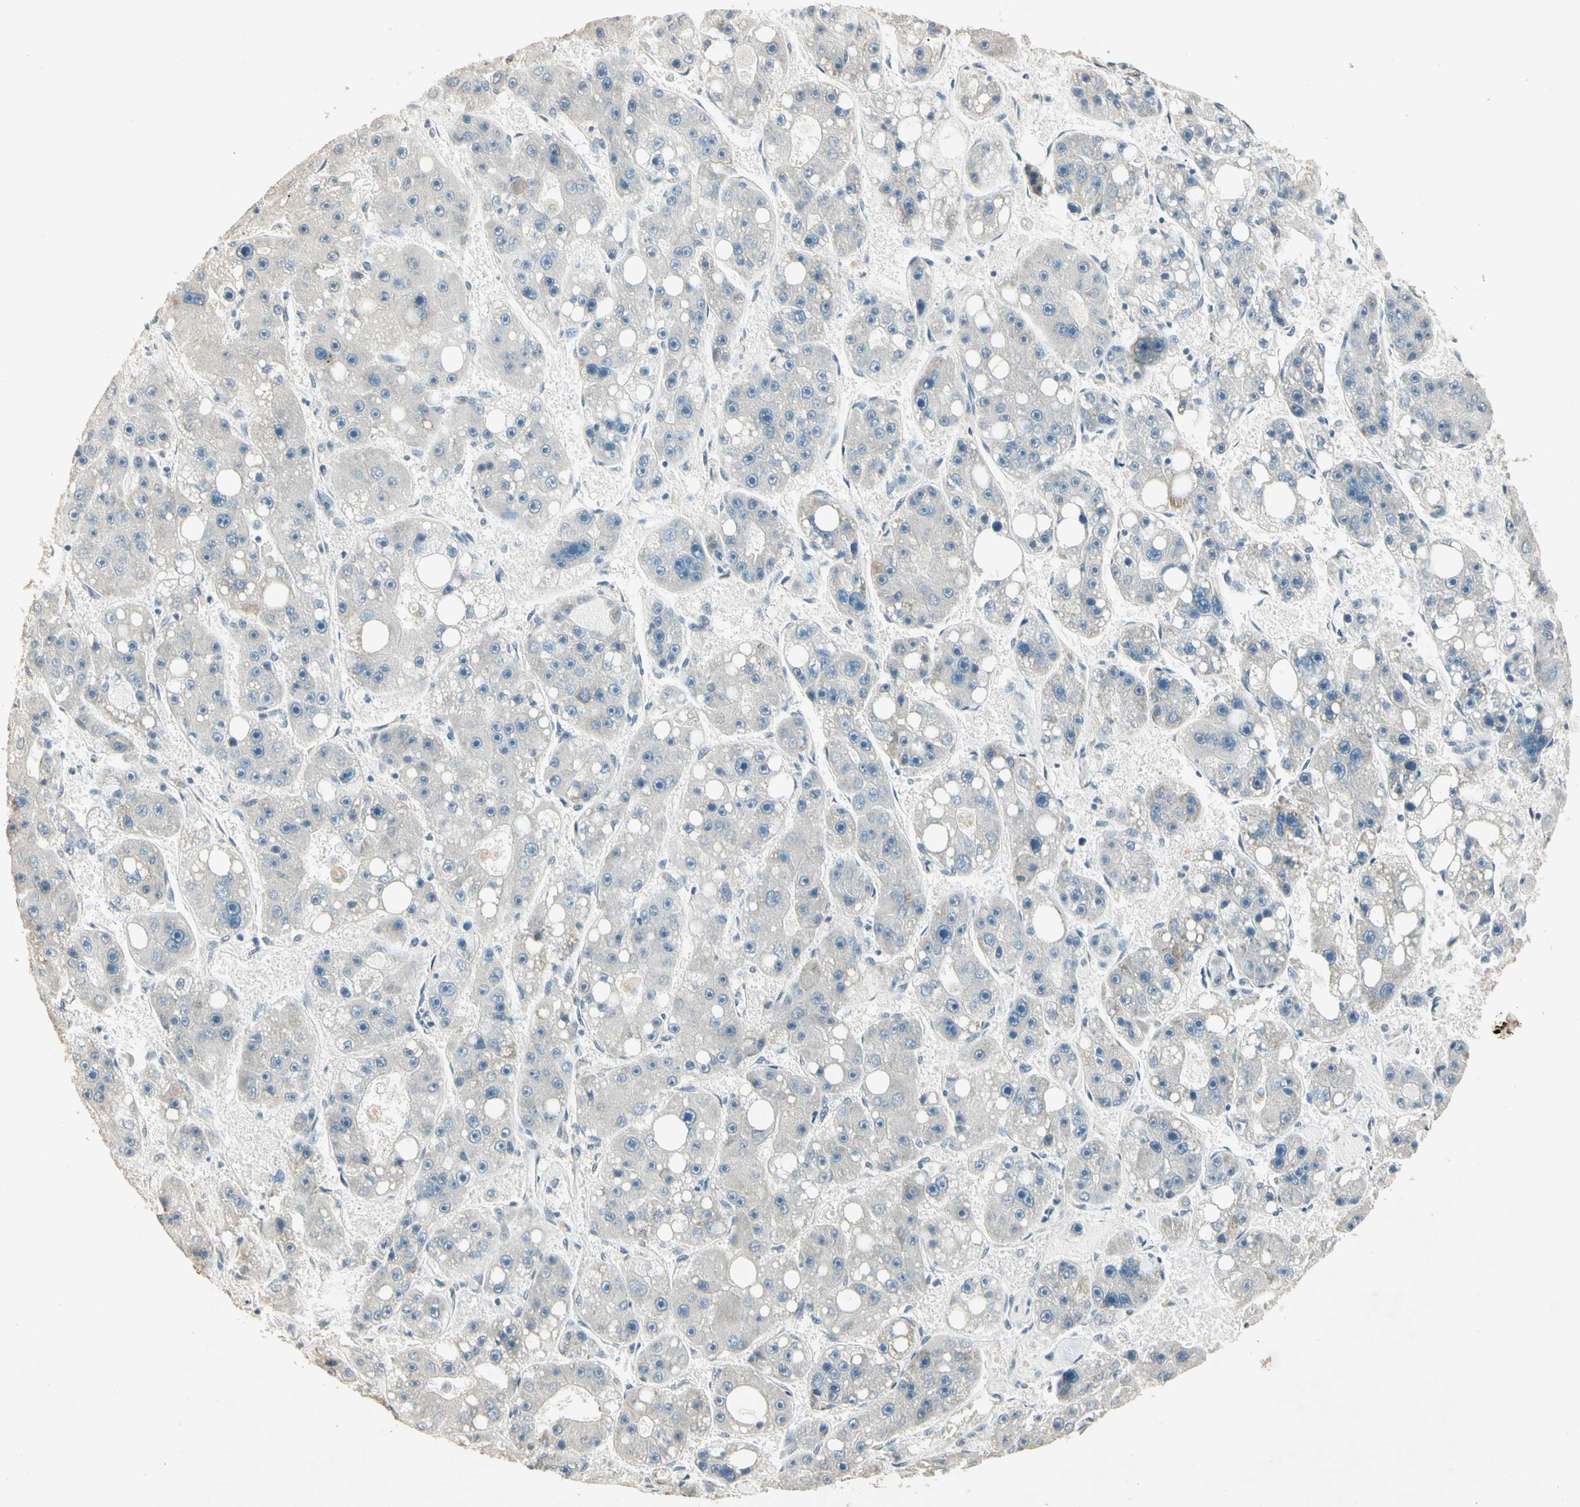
{"staining": {"intensity": "negative", "quantity": "none", "location": "none"}, "tissue": "liver cancer", "cell_type": "Tumor cells", "image_type": "cancer", "snomed": [{"axis": "morphology", "description": "Carcinoma, Hepatocellular, NOS"}, {"axis": "topography", "description": "Liver"}], "caption": "Tumor cells show no significant staining in liver cancer. (DAB (3,3'-diaminobenzidine) IHC, high magnification).", "gene": "ZBTB4", "patient": {"sex": "female", "age": 61}}